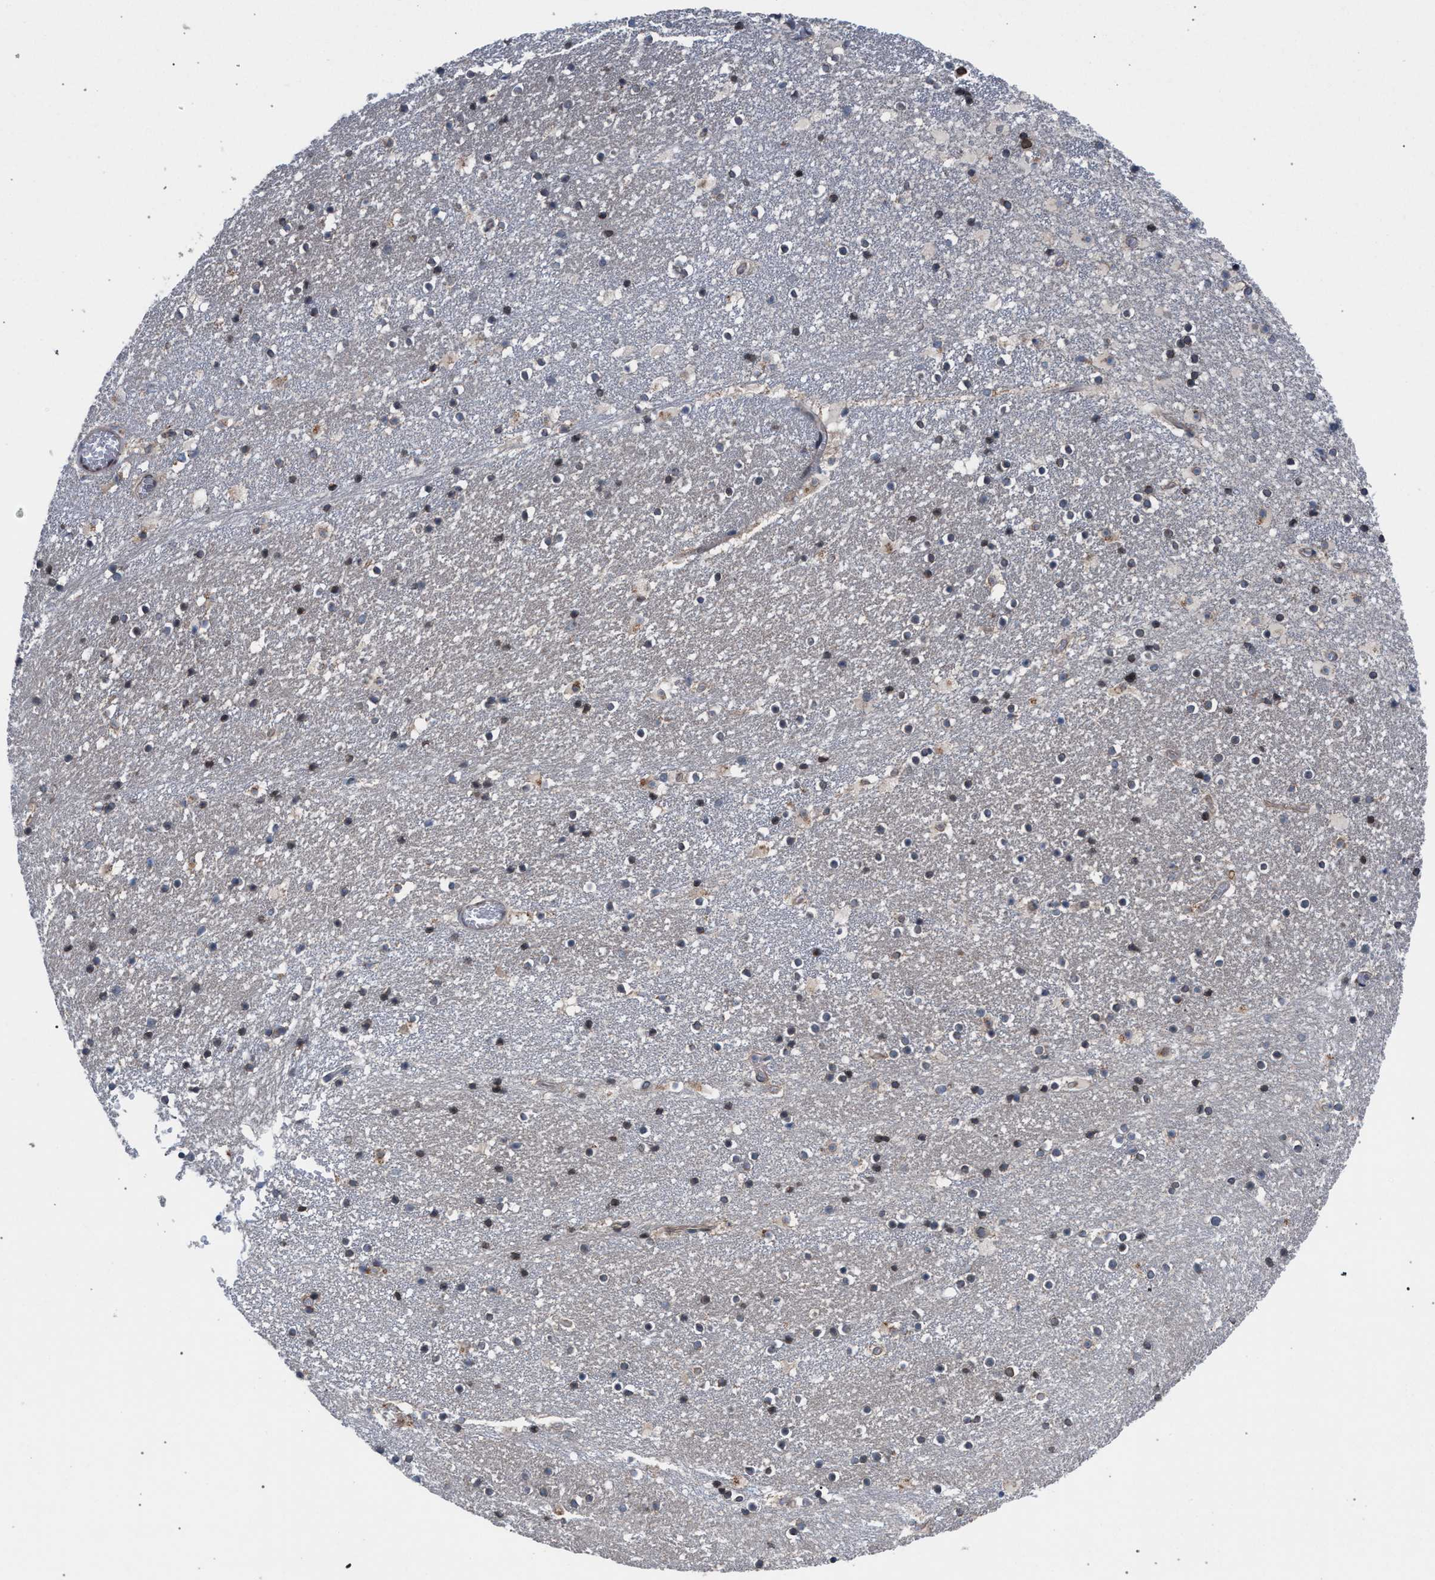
{"staining": {"intensity": "weak", "quantity": "25%-75%", "location": "cytoplasmic/membranous,nuclear"}, "tissue": "caudate", "cell_type": "Glial cells", "image_type": "normal", "snomed": [{"axis": "morphology", "description": "Normal tissue, NOS"}, {"axis": "topography", "description": "Lateral ventricle wall"}], "caption": "A low amount of weak cytoplasmic/membranous,nuclear positivity is seen in about 25%-75% of glial cells in unremarkable caudate.", "gene": "ARPC5L", "patient": {"sex": "male", "age": 45}}